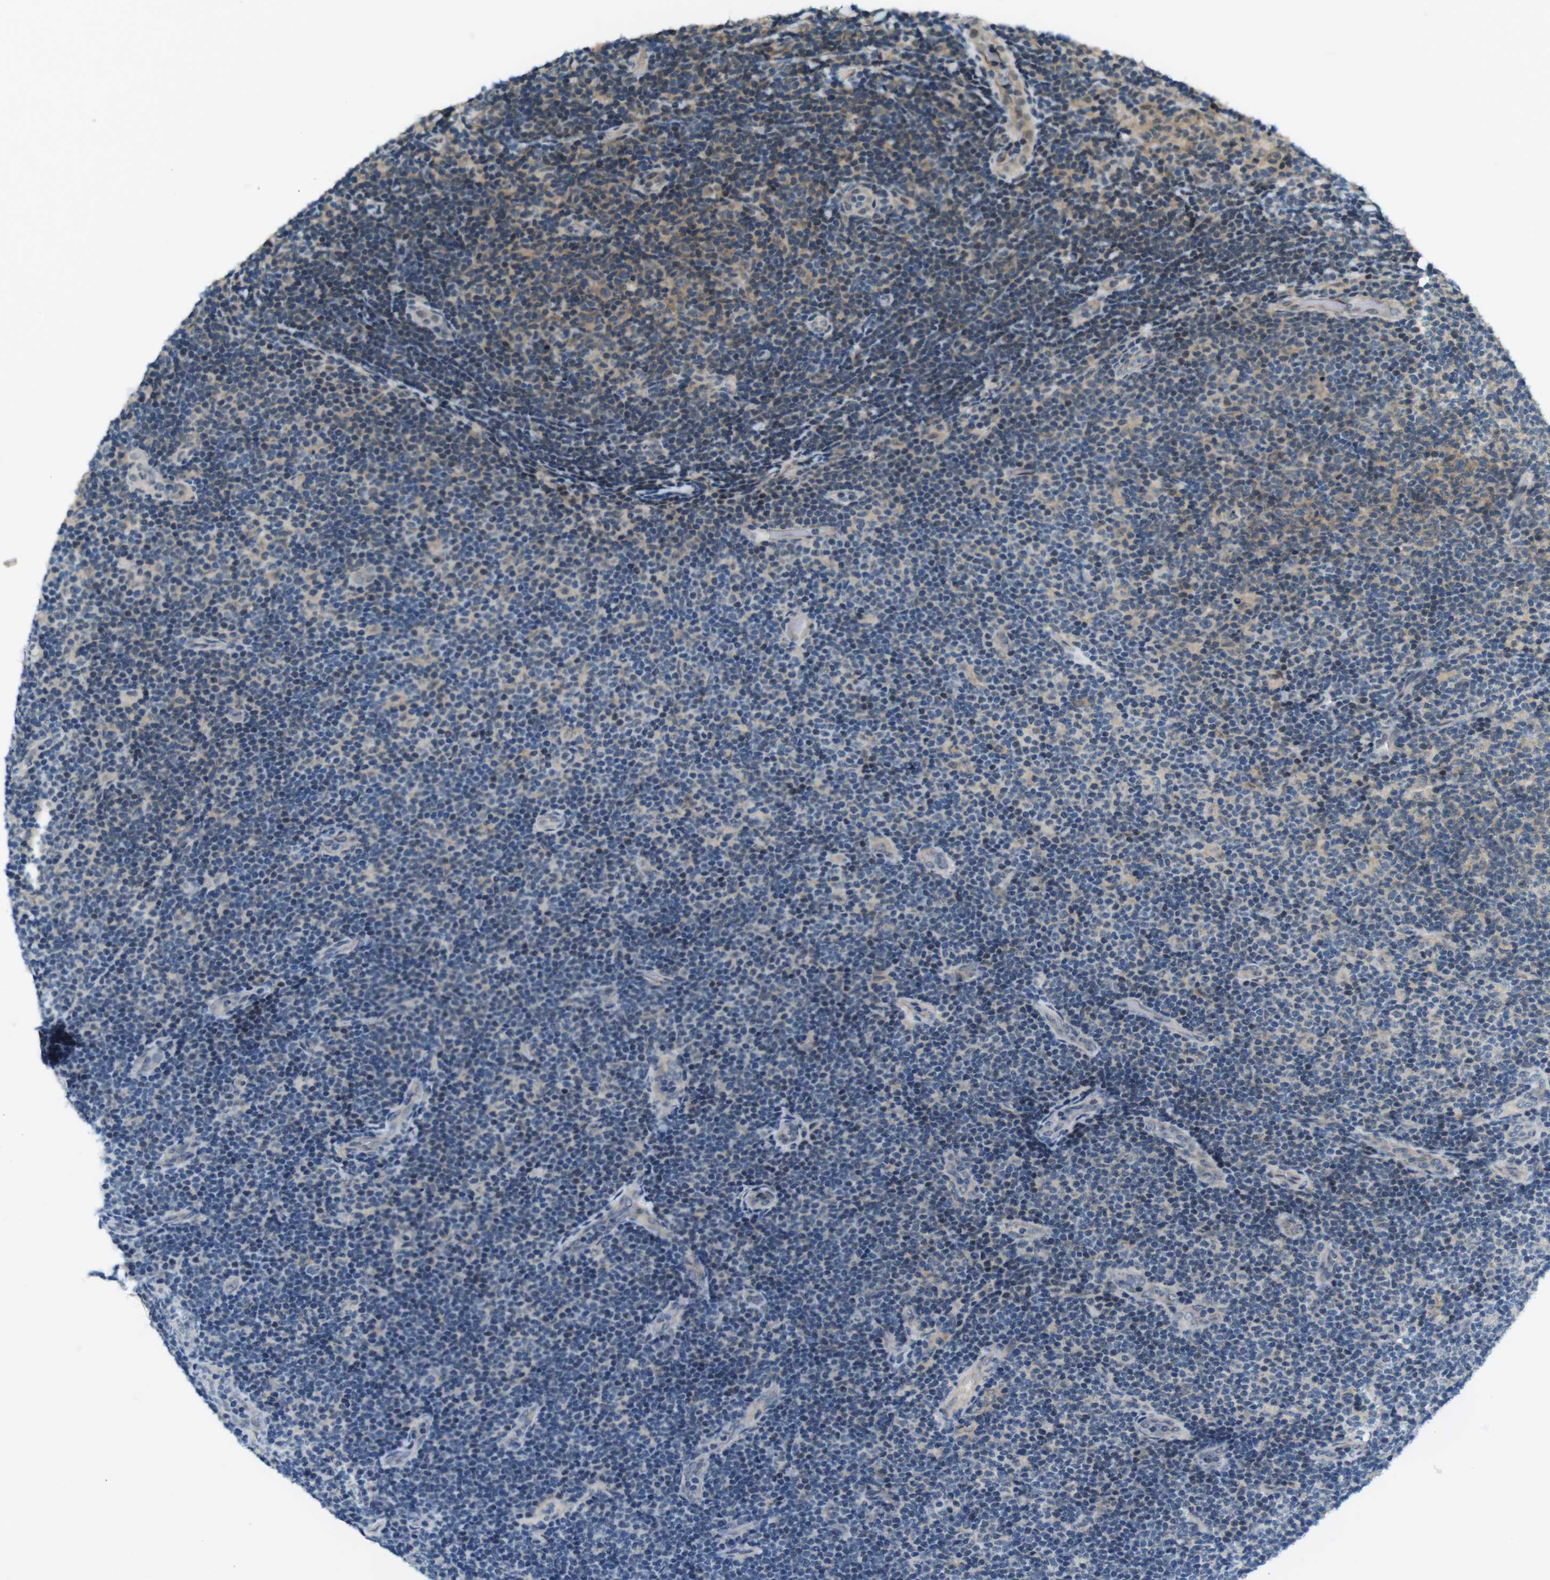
{"staining": {"intensity": "weak", "quantity": "<25%", "location": "cytoplasmic/membranous"}, "tissue": "lymphoma", "cell_type": "Tumor cells", "image_type": "cancer", "snomed": [{"axis": "morphology", "description": "Malignant lymphoma, non-Hodgkin's type, Low grade"}, {"axis": "topography", "description": "Lymph node"}], "caption": "This is an immunohistochemistry (IHC) image of human malignant lymphoma, non-Hodgkin's type (low-grade). There is no expression in tumor cells.", "gene": "TIAM2", "patient": {"sex": "male", "age": 83}}